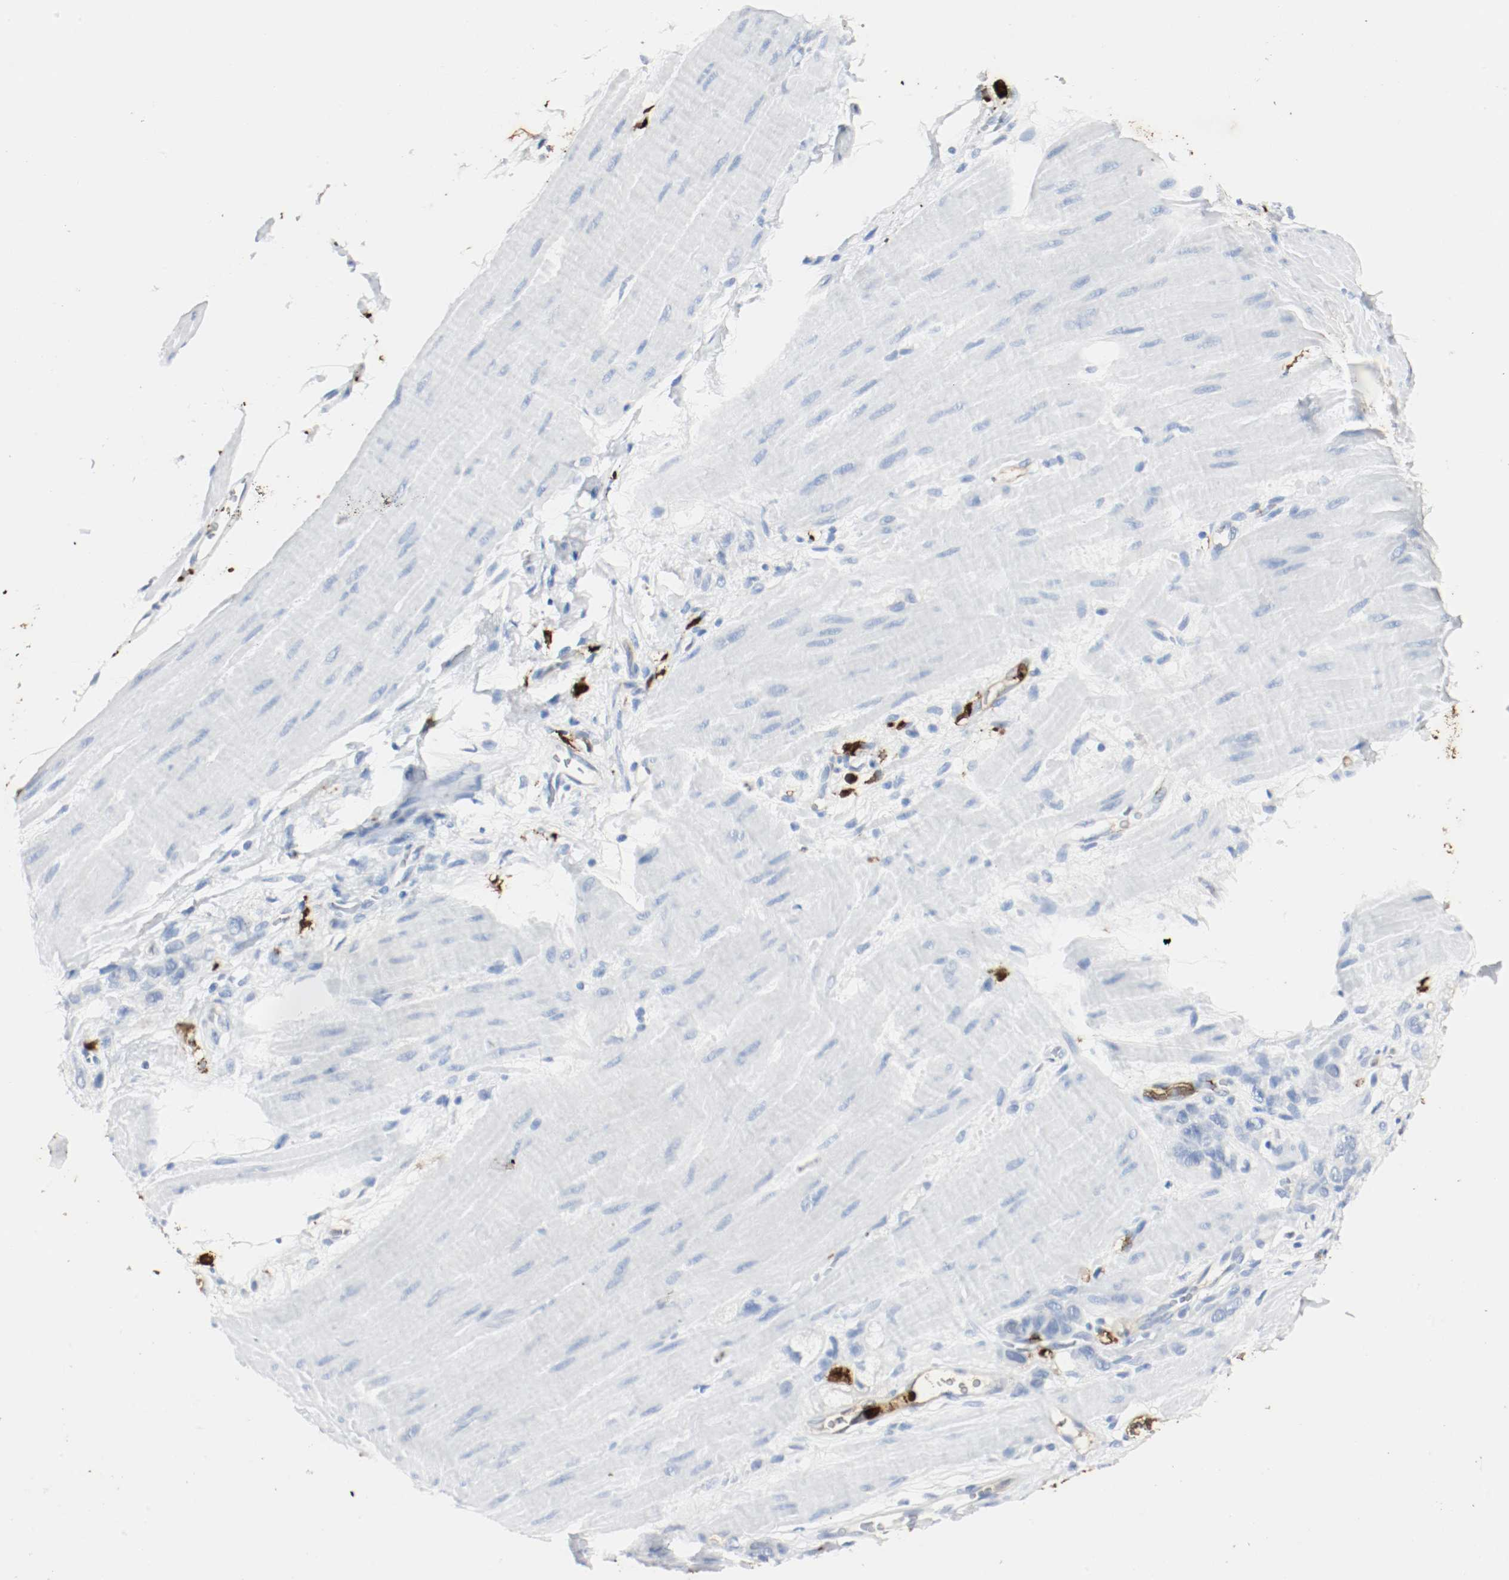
{"staining": {"intensity": "negative", "quantity": "none", "location": "none"}, "tissue": "stomach cancer", "cell_type": "Tumor cells", "image_type": "cancer", "snomed": [{"axis": "morphology", "description": "Adenocarcinoma, NOS"}, {"axis": "topography", "description": "Stomach"}], "caption": "The image reveals no staining of tumor cells in adenocarcinoma (stomach). (Immunohistochemistry (ihc), brightfield microscopy, high magnification).", "gene": "S100A9", "patient": {"sex": "male", "age": 82}}